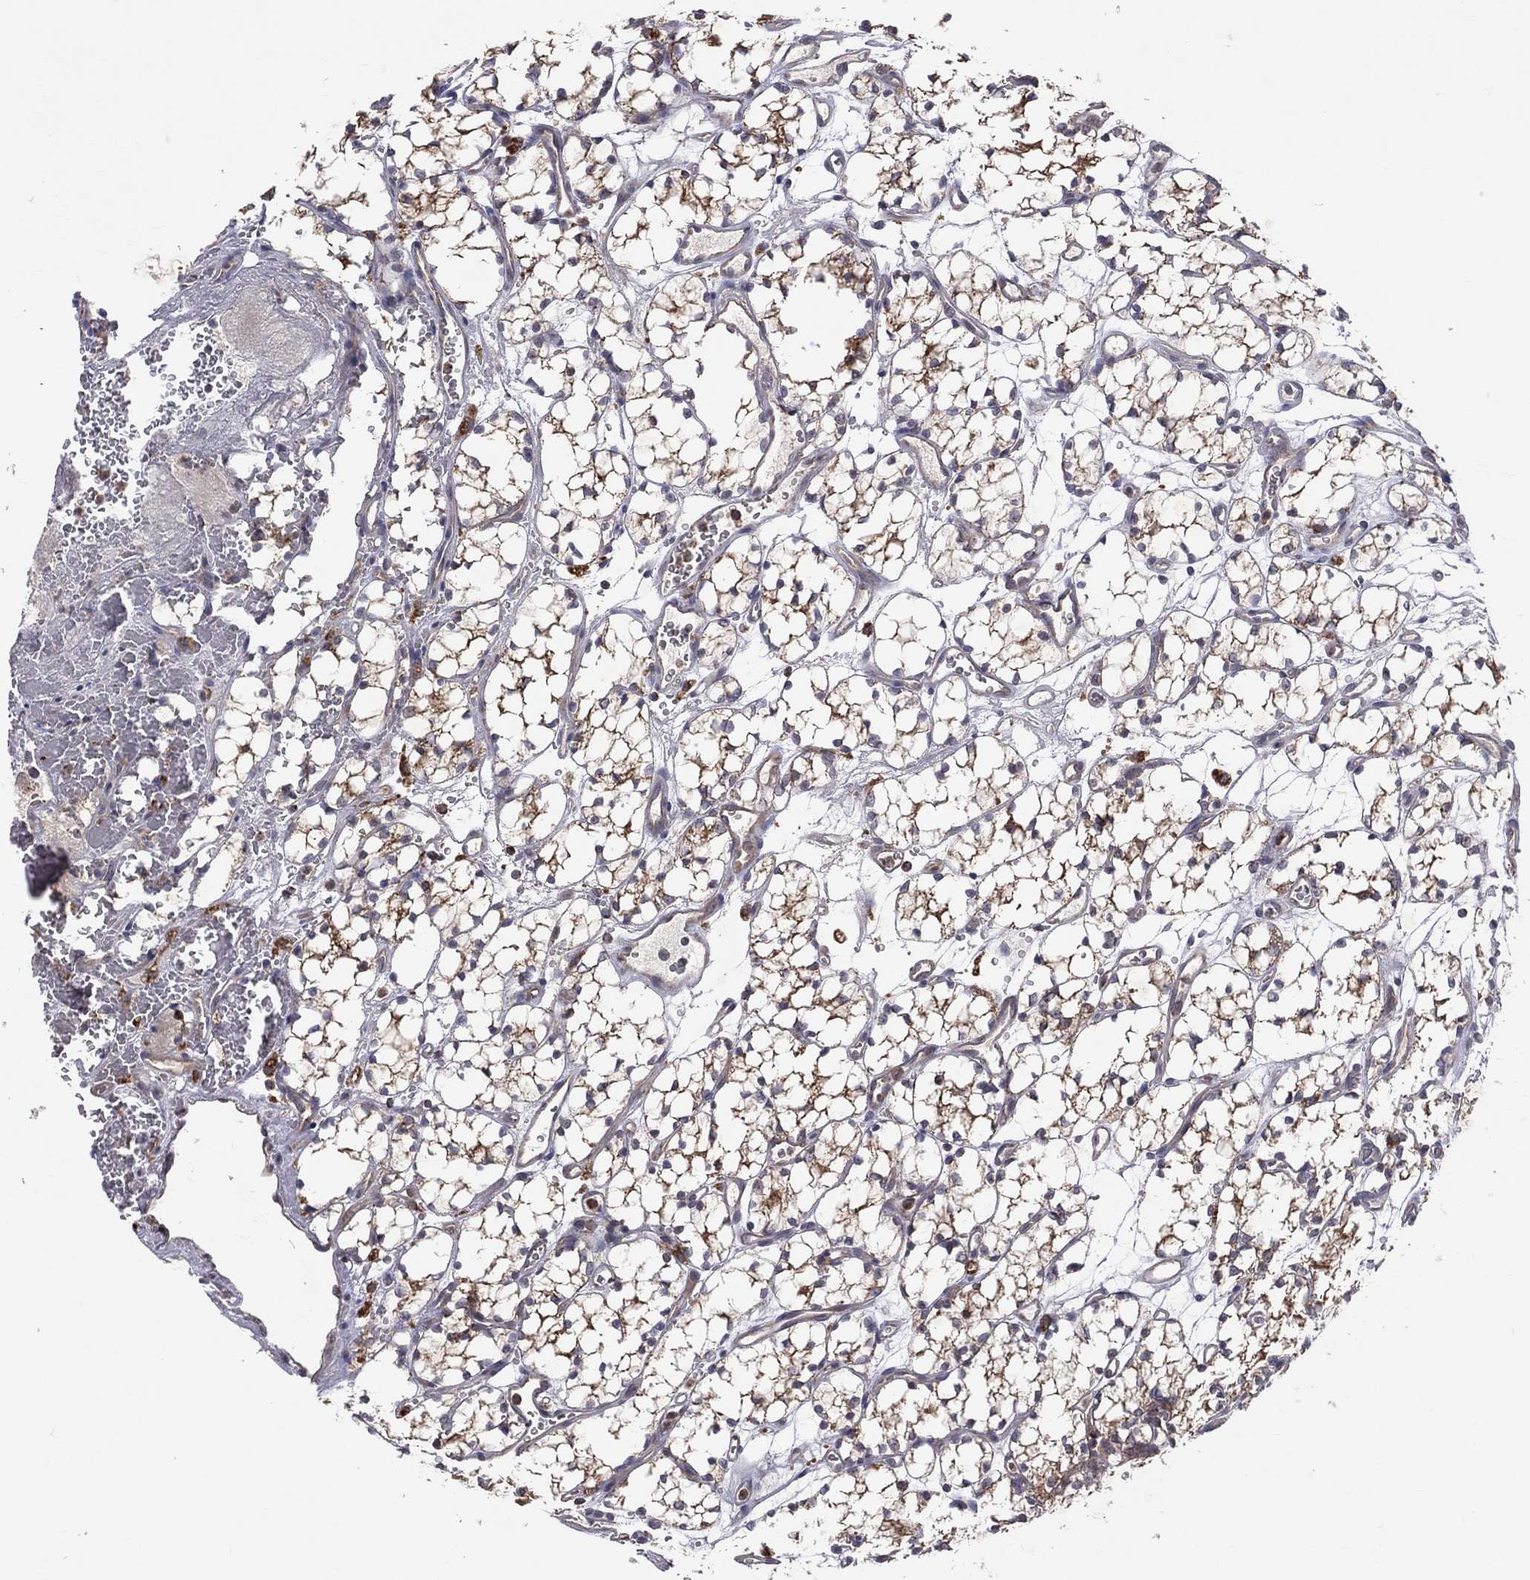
{"staining": {"intensity": "moderate", "quantity": ">75%", "location": "cytoplasmic/membranous"}, "tissue": "renal cancer", "cell_type": "Tumor cells", "image_type": "cancer", "snomed": [{"axis": "morphology", "description": "Adenocarcinoma, NOS"}, {"axis": "topography", "description": "Kidney"}], "caption": "DAB (3,3'-diaminobenzidine) immunohistochemical staining of renal adenocarcinoma displays moderate cytoplasmic/membranous protein expression in approximately >75% of tumor cells.", "gene": "STARD3", "patient": {"sex": "female", "age": 69}}